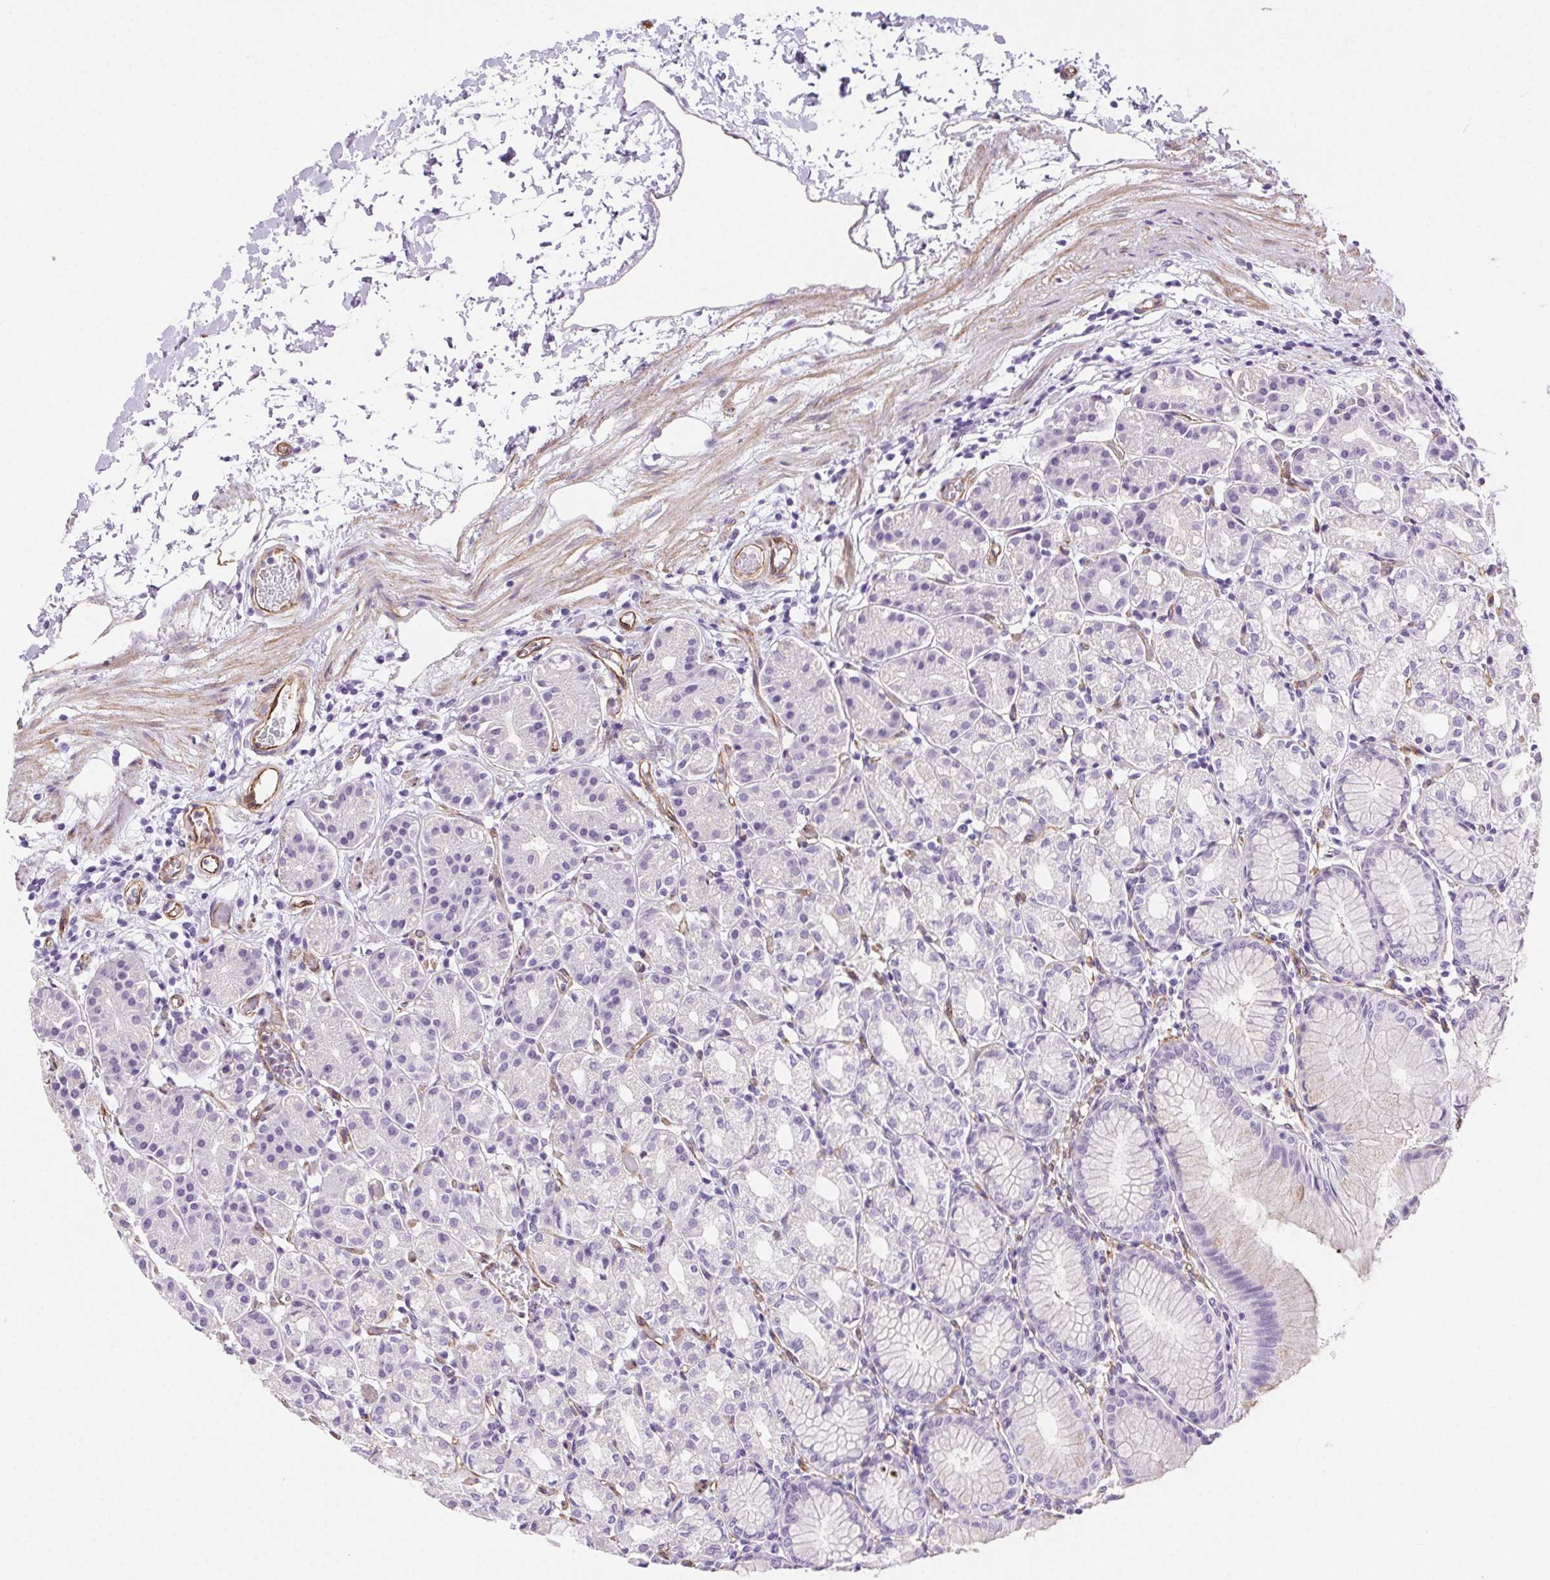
{"staining": {"intensity": "negative", "quantity": "none", "location": "none"}, "tissue": "stomach", "cell_type": "Glandular cells", "image_type": "normal", "snomed": [{"axis": "morphology", "description": "Normal tissue, NOS"}, {"axis": "topography", "description": "Stomach"}], "caption": "A high-resolution image shows immunohistochemistry (IHC) staining of unremarkable stomach, which demonstrates no significant positivity in glandular cells. (Brightfield microscopy of DAB immunohistochemistry at high magnification).", "gene": "SHCBP1L", "patient": {"sex": "female", "age": 57}}